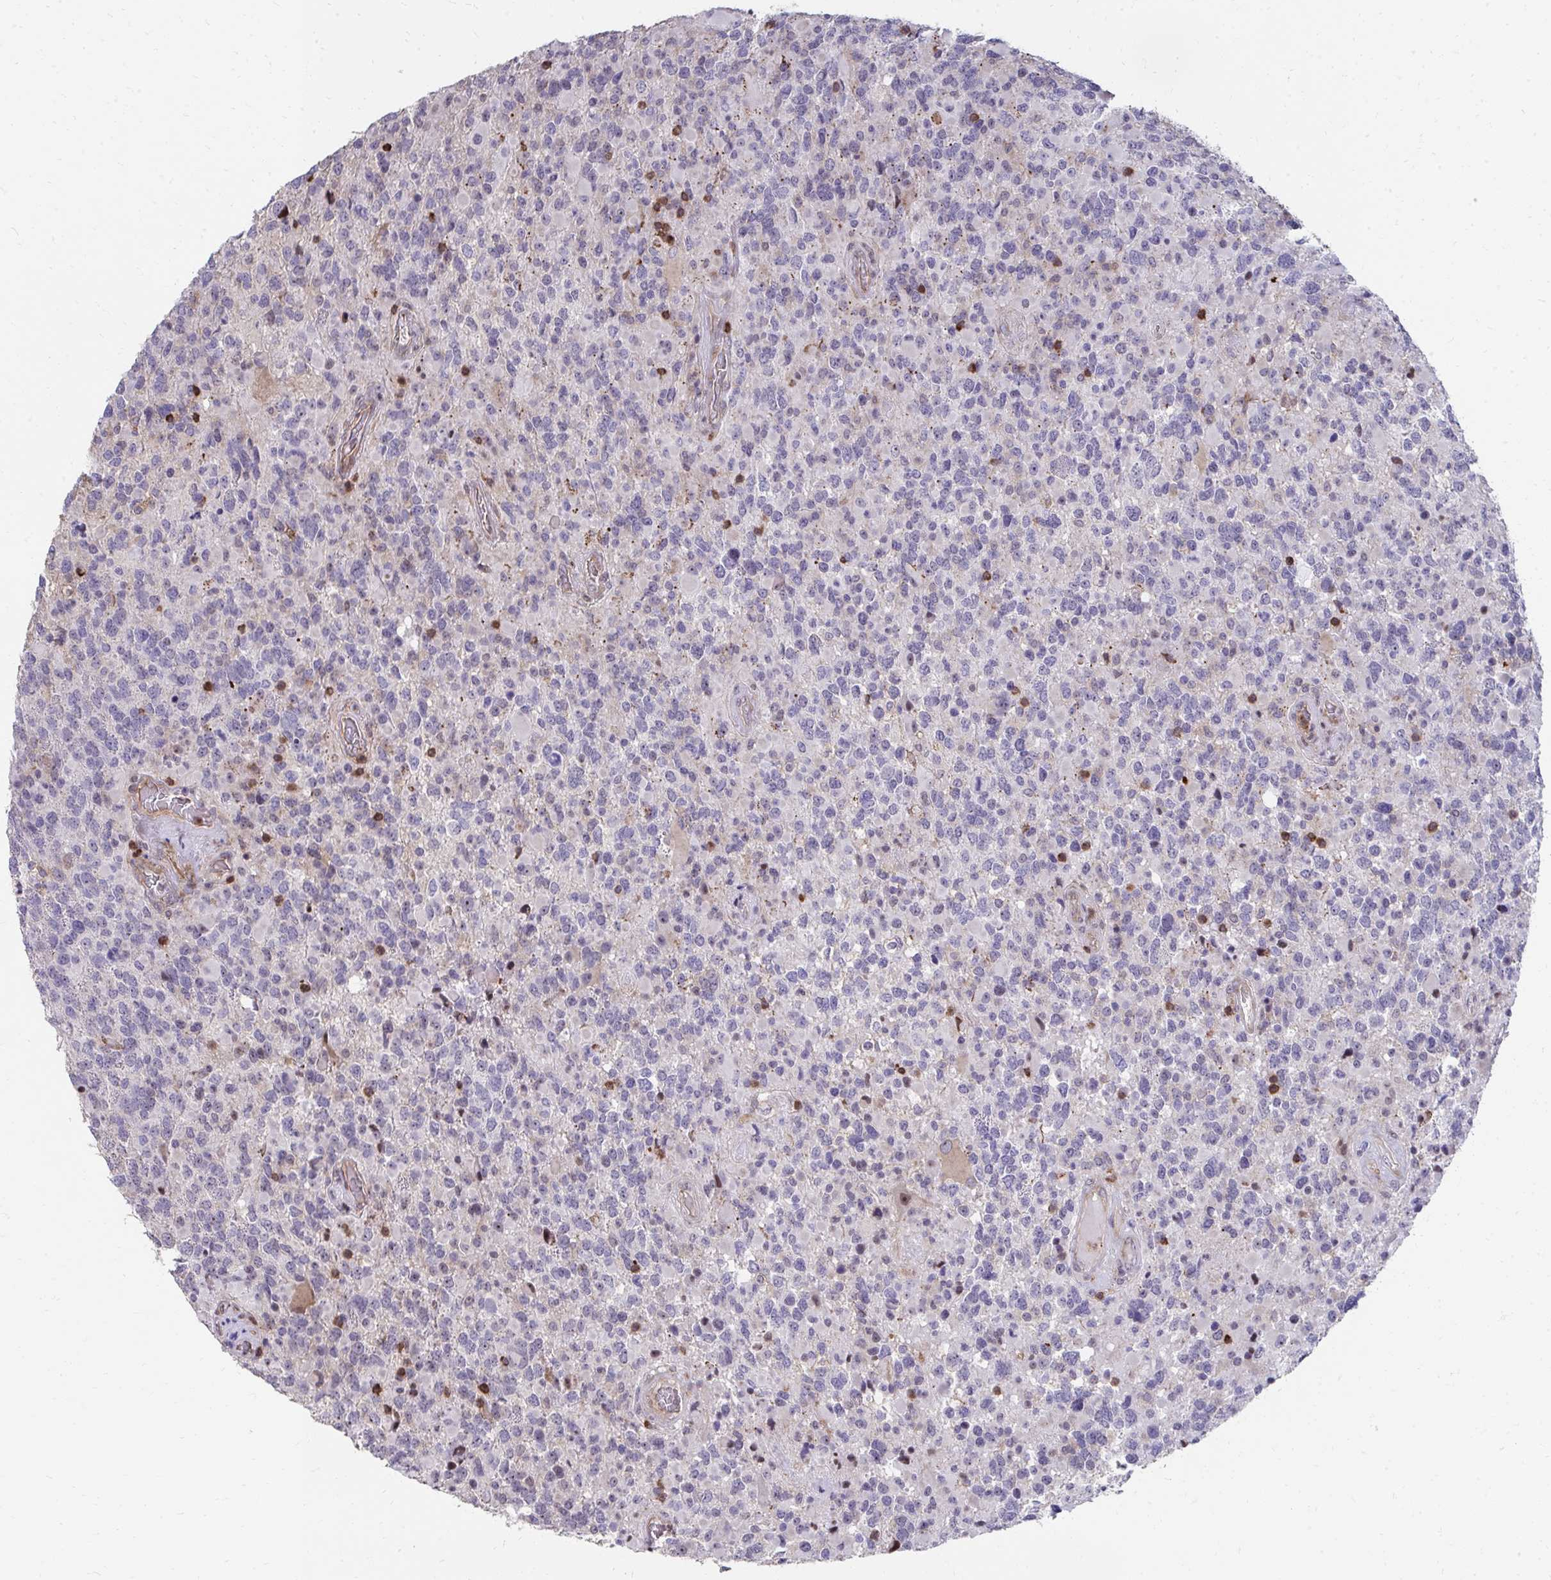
{"staining": {"intensity": "negative", "quantity": "none", "location": "none"}, "tissue": "glioma", "cell_type": "Tumor cells", "image_type": "cancer", "snomed": [{"axis": "morphology", "description": "Glioma, malignant, High grade"}, {"axis": "topography", "description": "Brain"}], "caption": "High magnification brightfield microscopy of malignant glioma (high-grade) stained with DAB (brown) and counterstained with hematoxylin (blue): tumor cells show no significant positivity.", "gene": "FOXN3", "patient": {"sex": "female", "age": 40}}